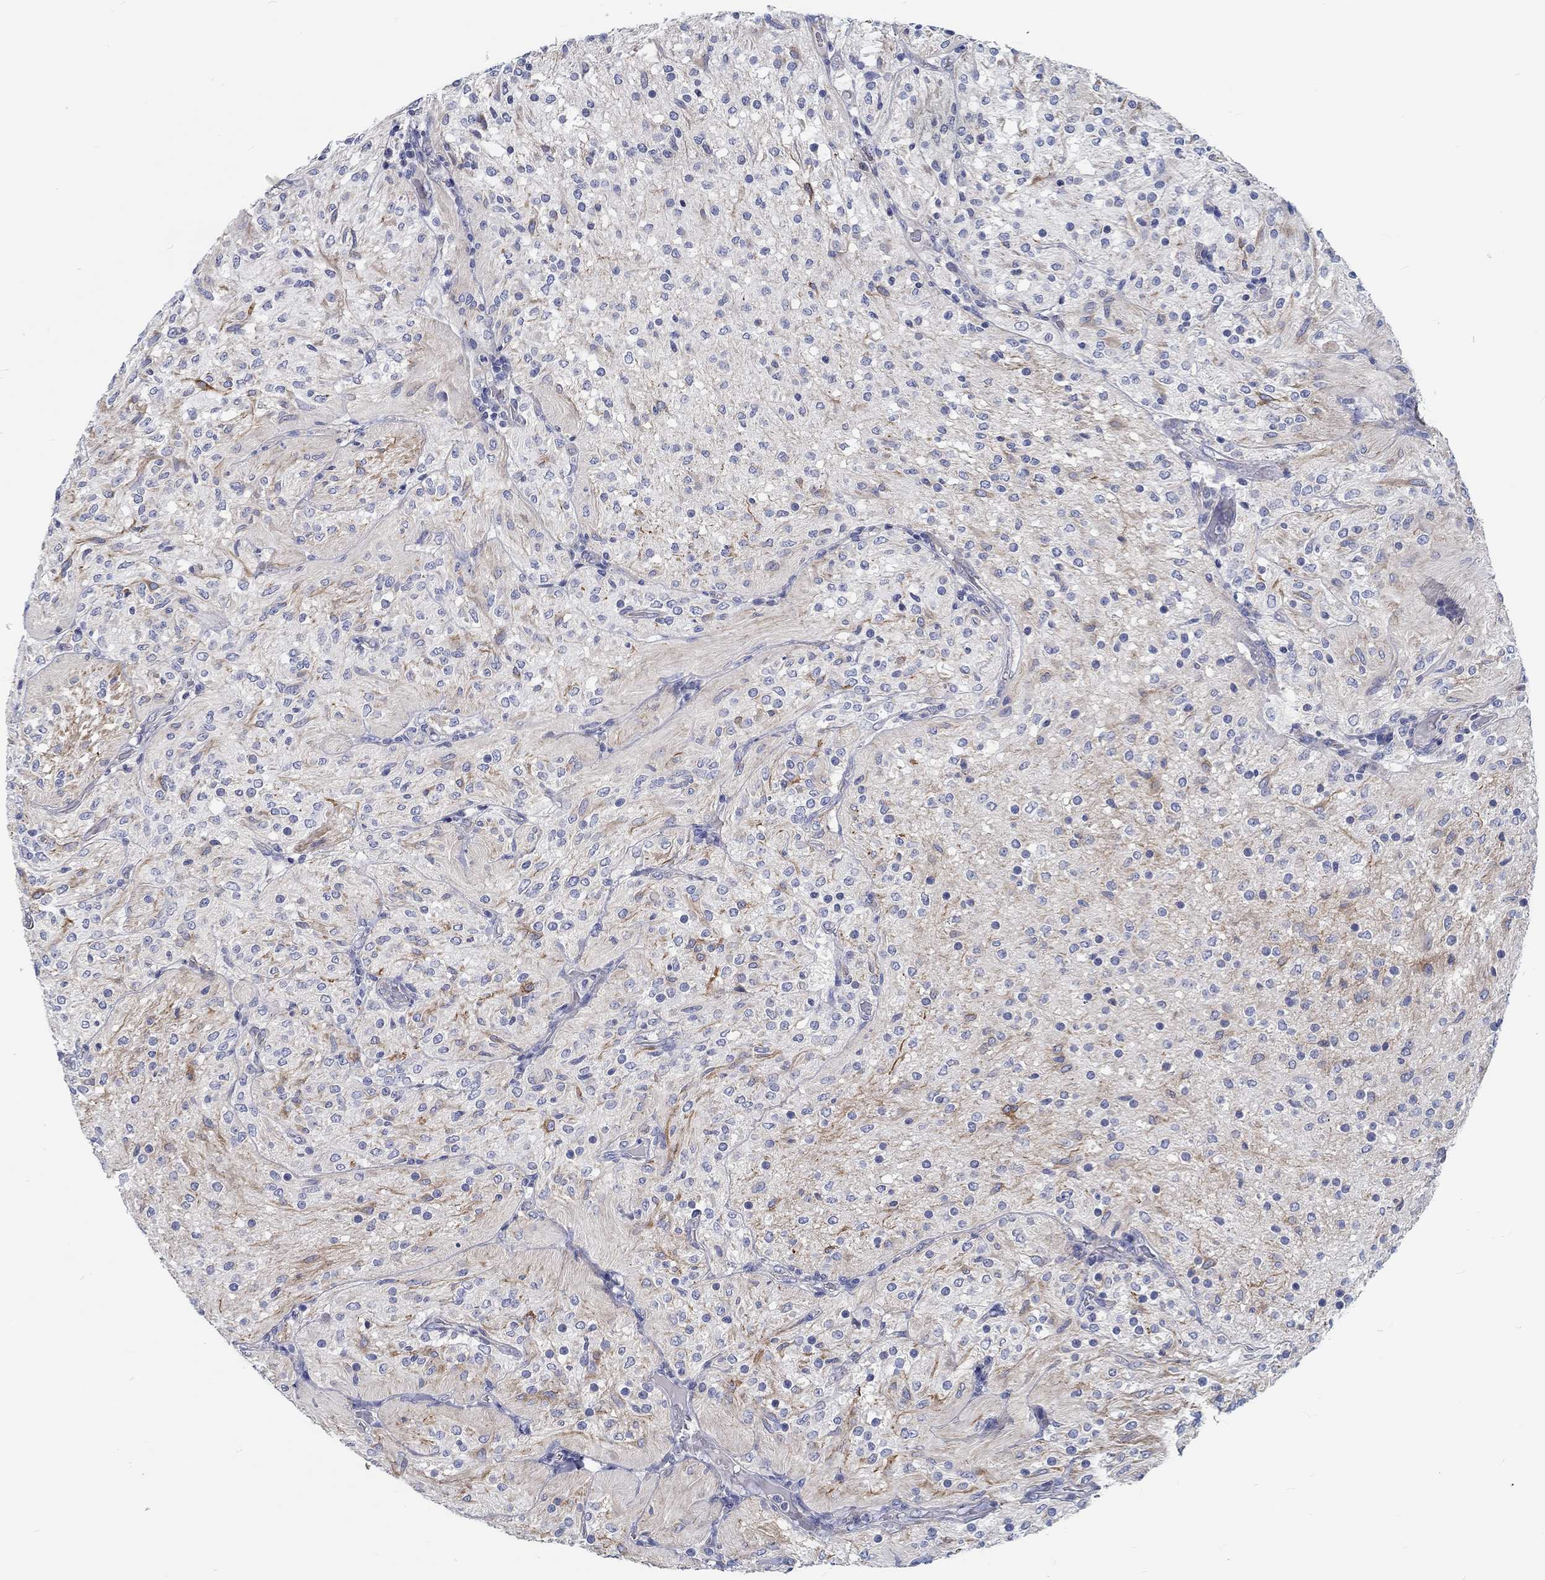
{"staining": {"intensity": "negative", "quantity": "none", "location": "none"}, "tissue": "glioma", "cell_type": "Tumor cells", "image_type": "cancer", "snomed": [{"axis": "morphology", "description": "Glioma, malignant, Low grade"}, {"axis": "topography", "description": "Brain"}], "caption": "Human glioma stained for a protein using immunohistochemistry exhibits no expression in tumor cells.", "gene": "MYBPC1", "patient": {"sex": "male", "age": 3}}